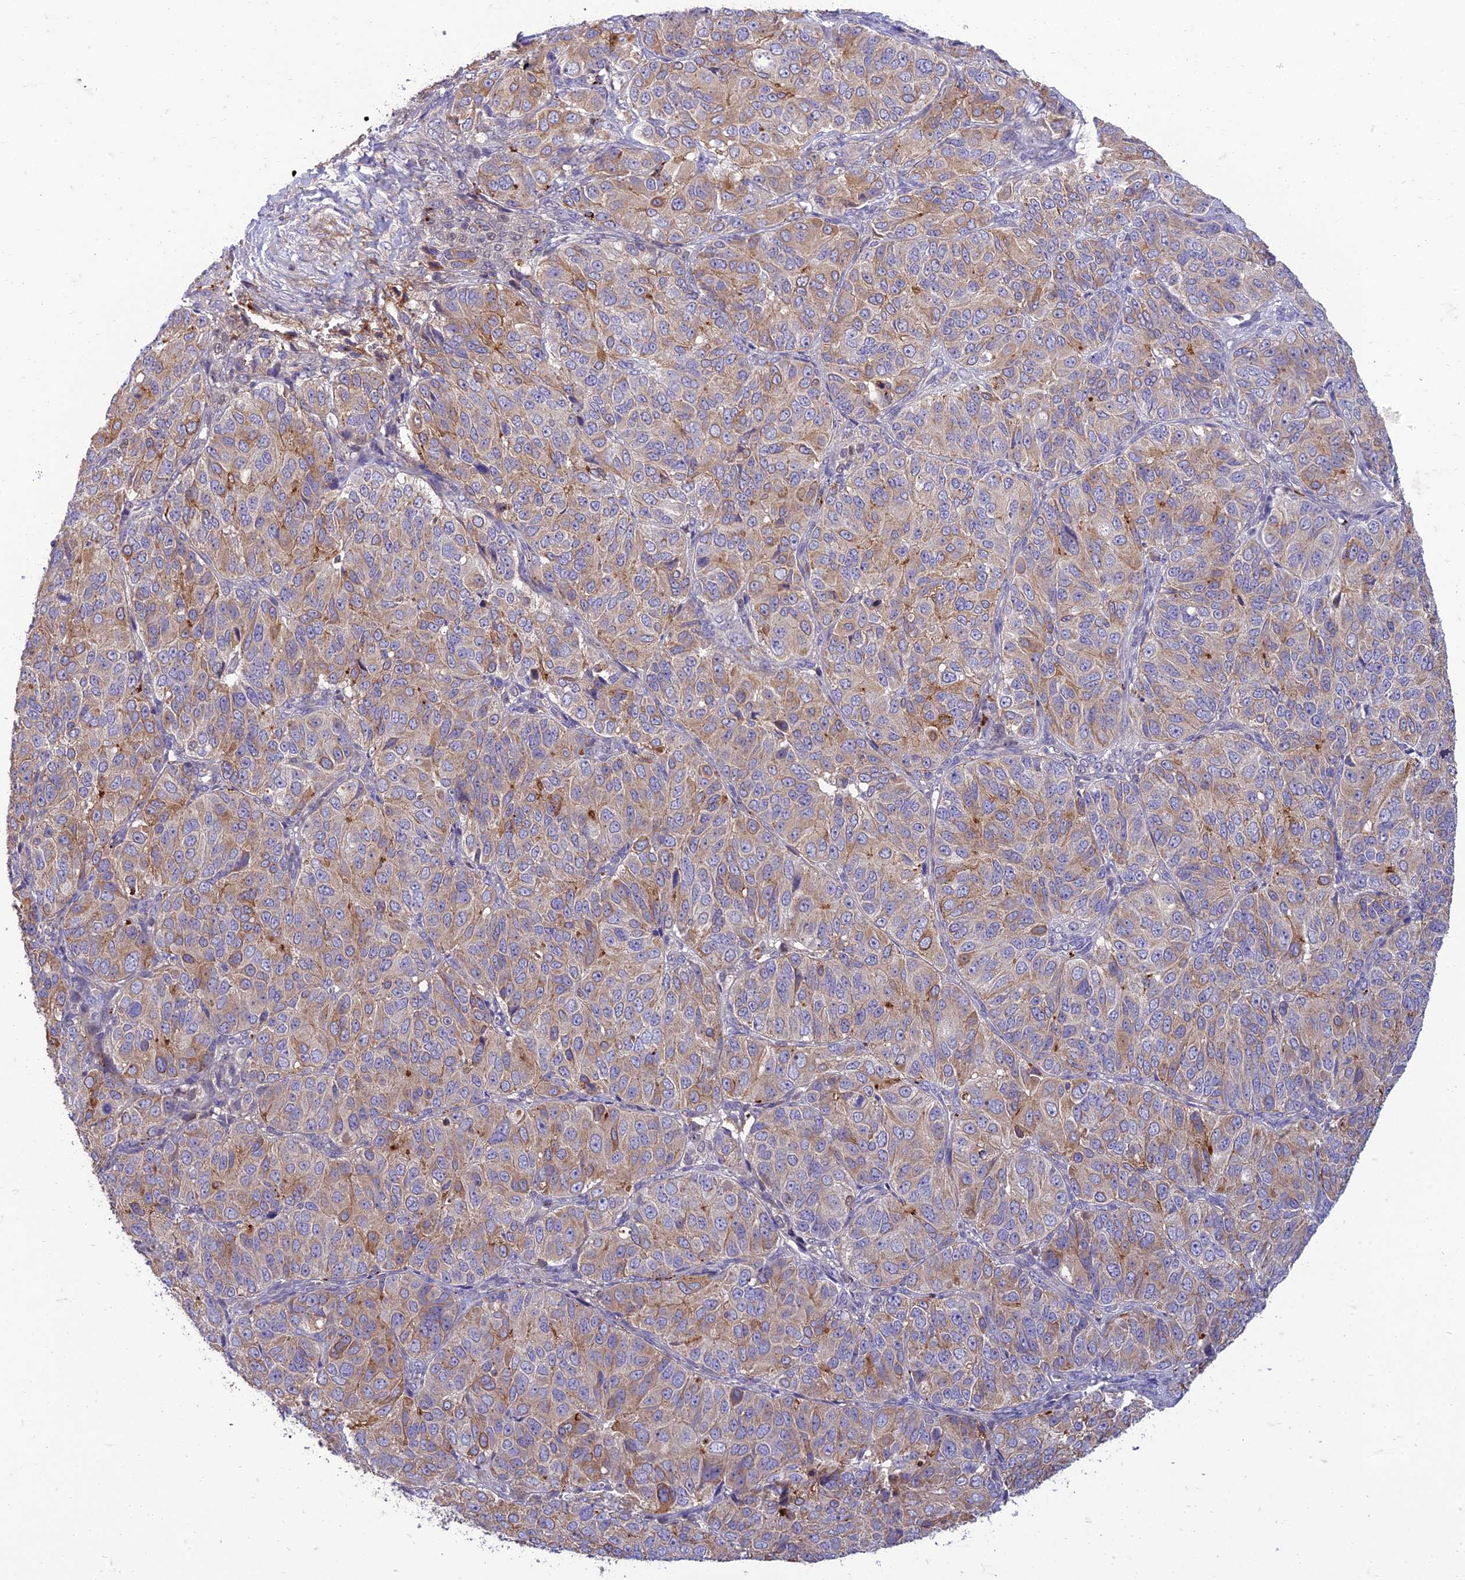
{"staining": {"intensity": "moderate", "quantity": "25%-75%", "location": "cytoplasmic/membranous"}, "tissue": "ovarian cancer", "cell_type": "Tumor cells", "image_type": "cancer", "snomed": [{"axis": "morphology", "description": "Carcinoma, endometroid"}, {"axis": "topography", "description": "Ovary"}], "caption": "Protein staining reveals moderate cytoplasmic/membranous expression in about 25%-75% of tumor cells in ovarian cancer (endometroid carcinoma).", "gene": "IRAK3", "patient": {"sex": "female", "age": 51}}